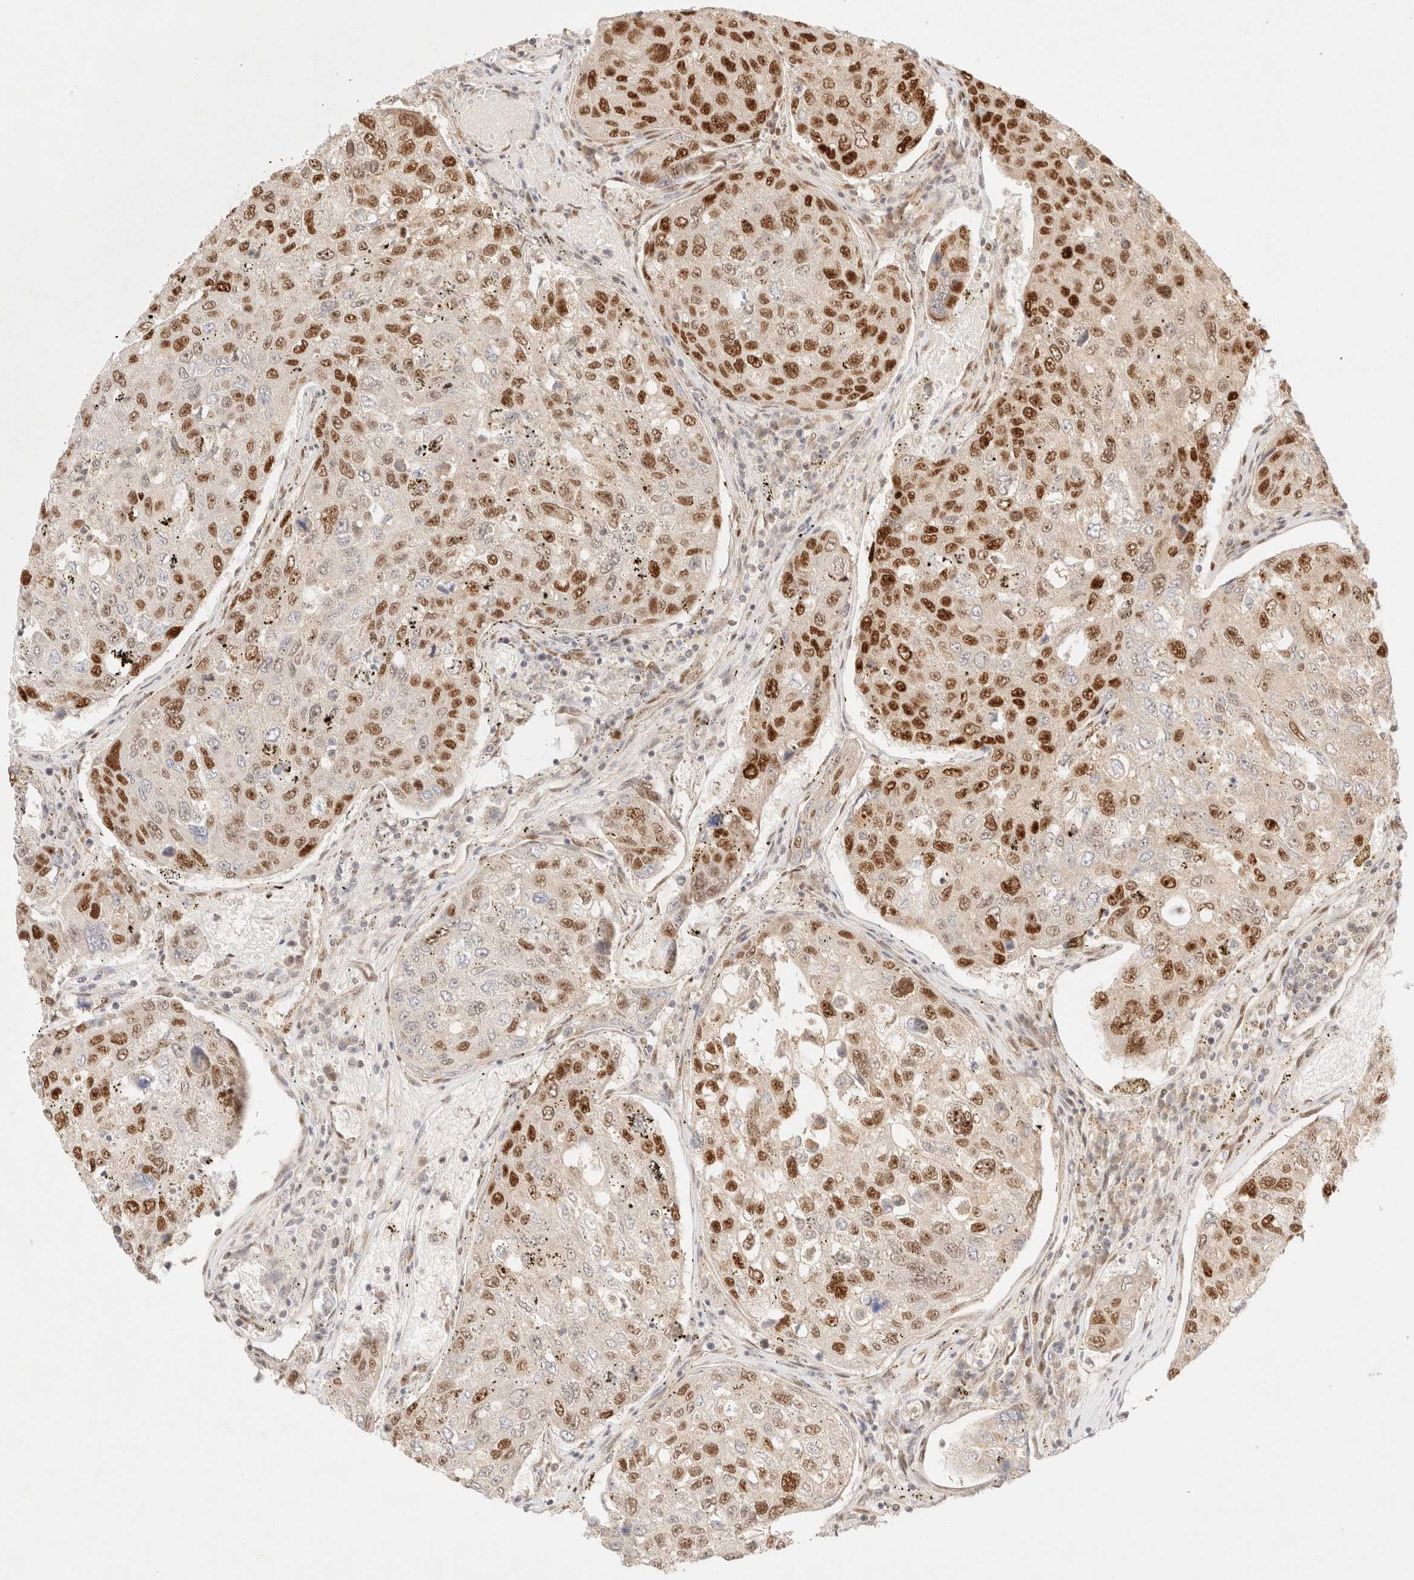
{"staining": {"intensity": "strong", "quantity": "25%-75%", "location": "nuclear"}, "tissue": "urothelial cancer", "cell_type": "Tumor cells", "image_type": "cancer", "snomed": [{"axis": "morphology", "description": "Urothelial carcinoma, High grade"}, {"axis": "topography", "description": "Lymph node"}, {"axis": "topography", "description": "Urinary bladder"}], "caption": "Urothelial cancer was stained to show a protein in brown. There is high levels of strong nuclear expression in approximately 25%-75% of tumor cells.", "gene": "ZNF768", "patient": {"sex": "male", "age": 51}}